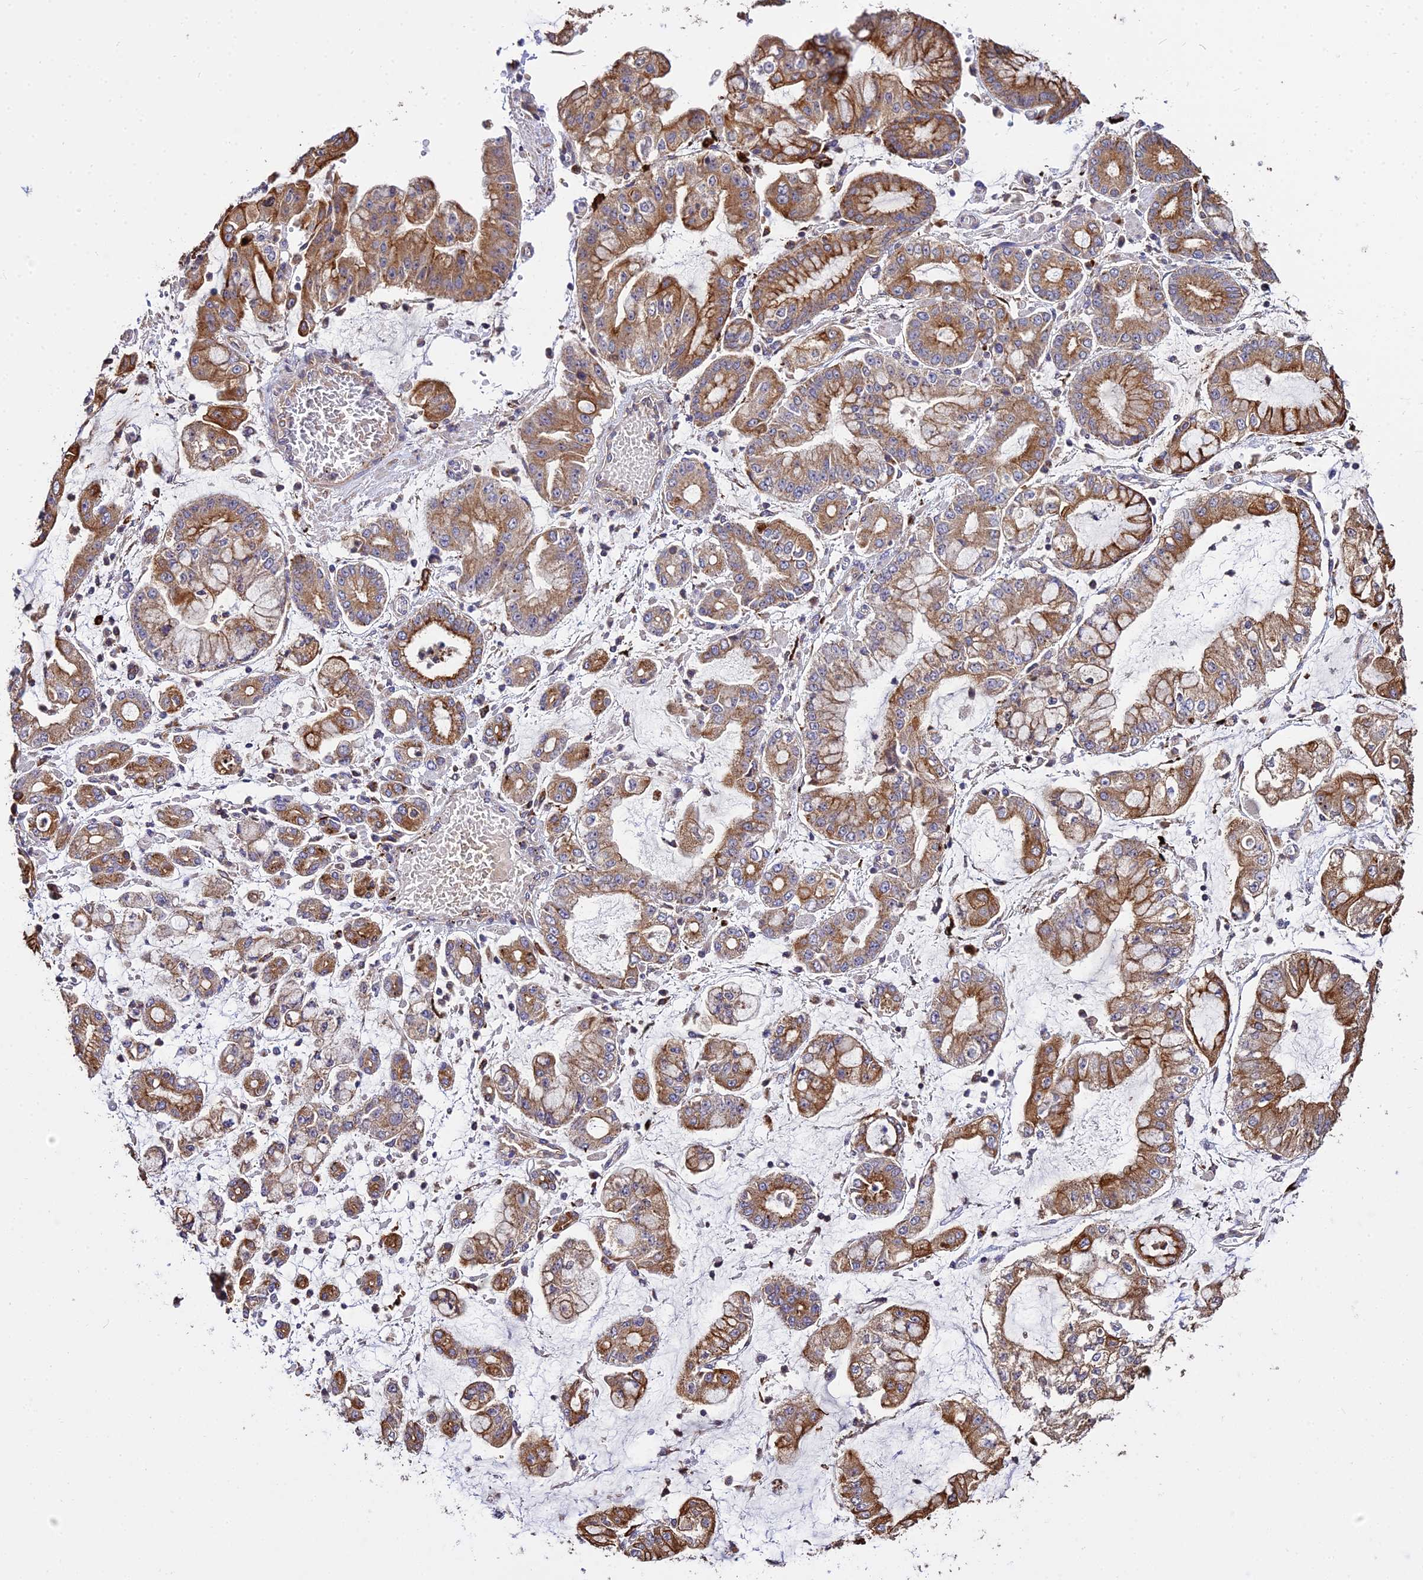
{"staining": {"intensity": "strong", "quantity": ">75%", "location": "cytoplasmic/membranous"}, "tissue": "stomach cancer", "cell_type": "Tumor cells", "image_type": "cancer", "snomed": [{"axis": "morphology", "description": "Adenocarcinoma, NOS"}, {"axis": "topography", "description": "Stomach"}], "caption": "This is an image of immunohistochemistry (IHC) staining of stomach cancer (adenocarcinoma), which shows strong positivity in the cytoplasmic/membranous of tumor cells.", "gene": "PEX19", "patient": {"sex": "male", "age": 76}}